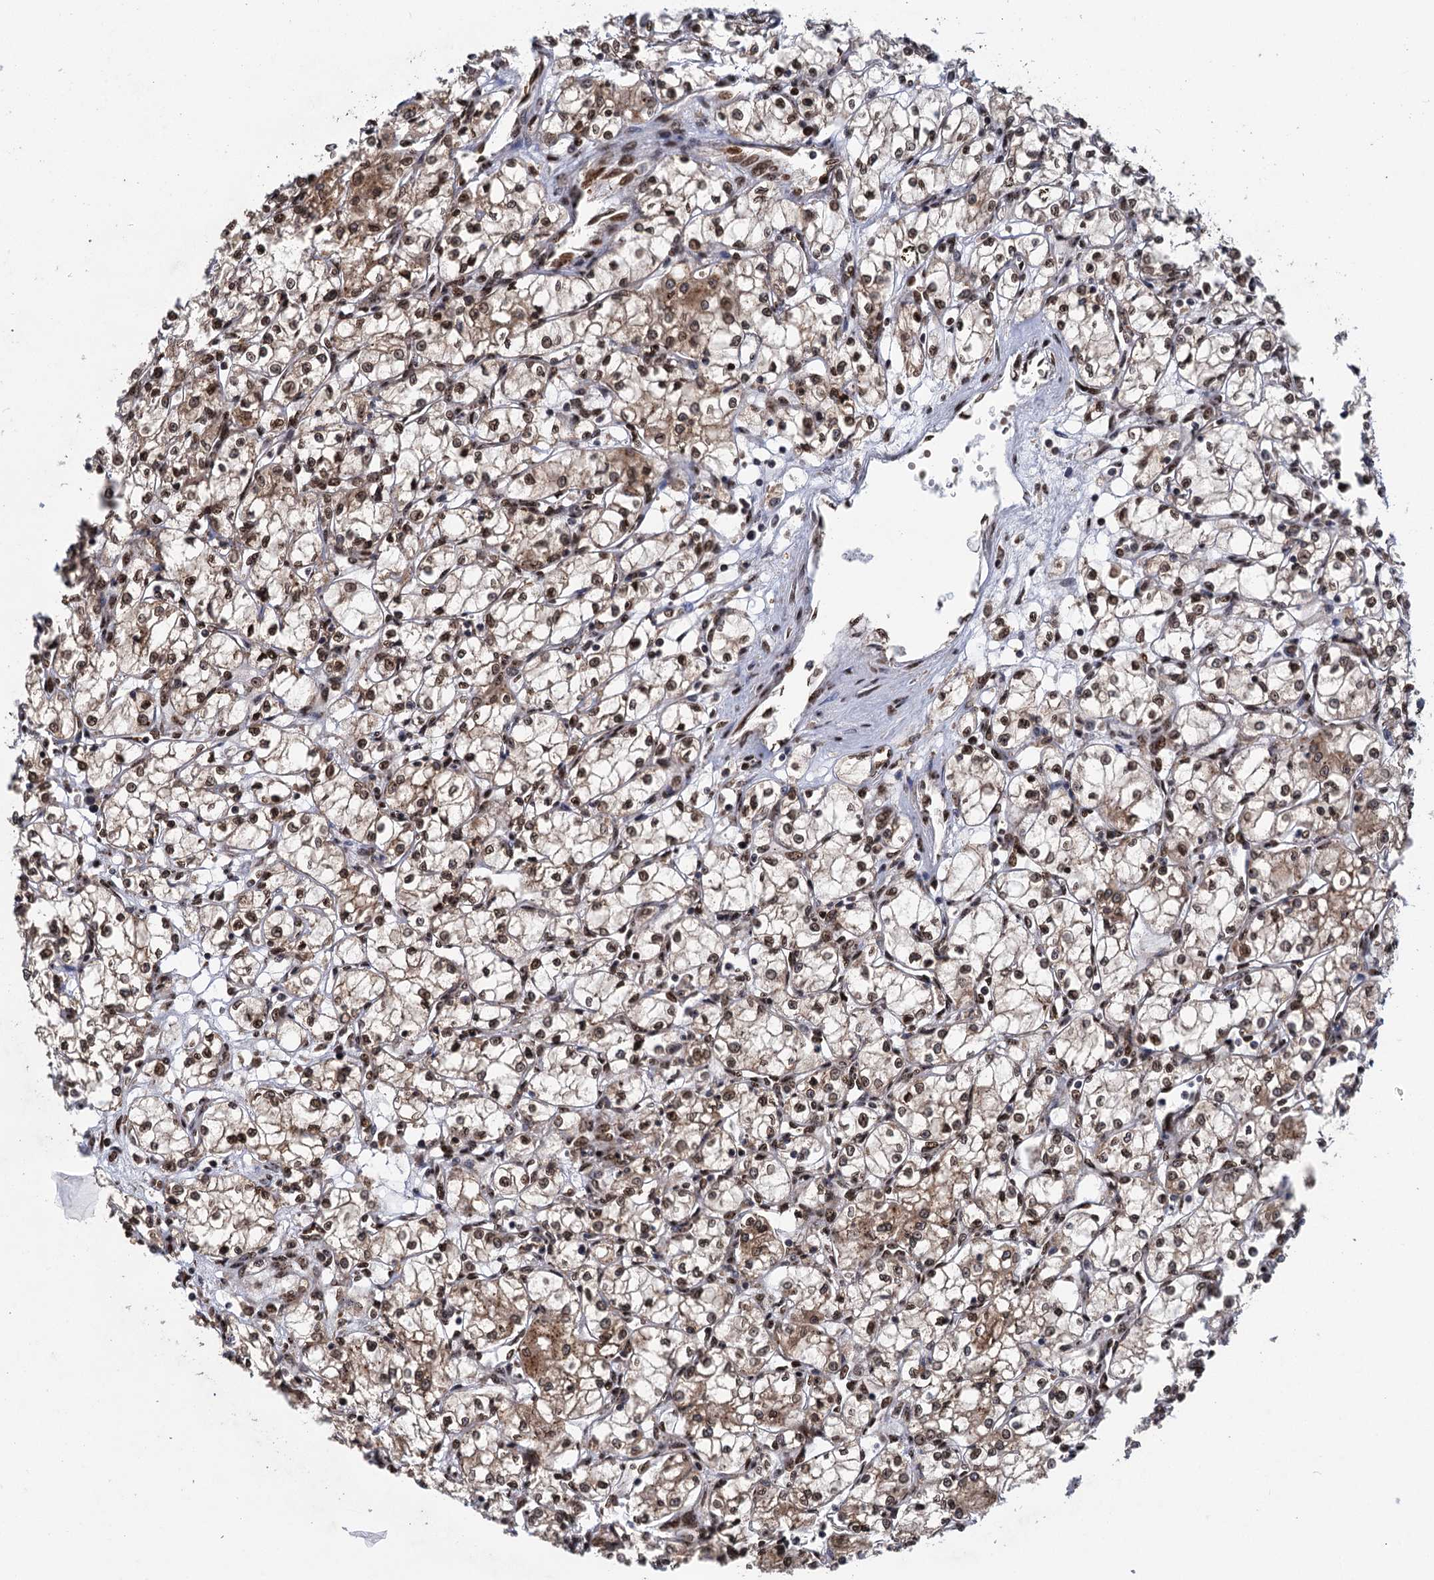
{"staining": {"intensity": "moderate", "quantity": ">75%", "location": "cytoplasmic/membranous,nuclear"}, "tissue": "renal cancer", "cell_type": "Tumor cells", "image_type": "cancer", "snomed": [{"axis": "morphology", "description": "Adenocarcinoma, NOS"}, {"axis": "topography", "description": "Kidney"}], "caption": "A brown stain labels moderate cytoplasmic/membranous and nuclear staining of a protein in human renal cancer (adenocarcinoma) tumor cells.", "gene": "MESD", "patient": {"sex": "male", "age": 59}}